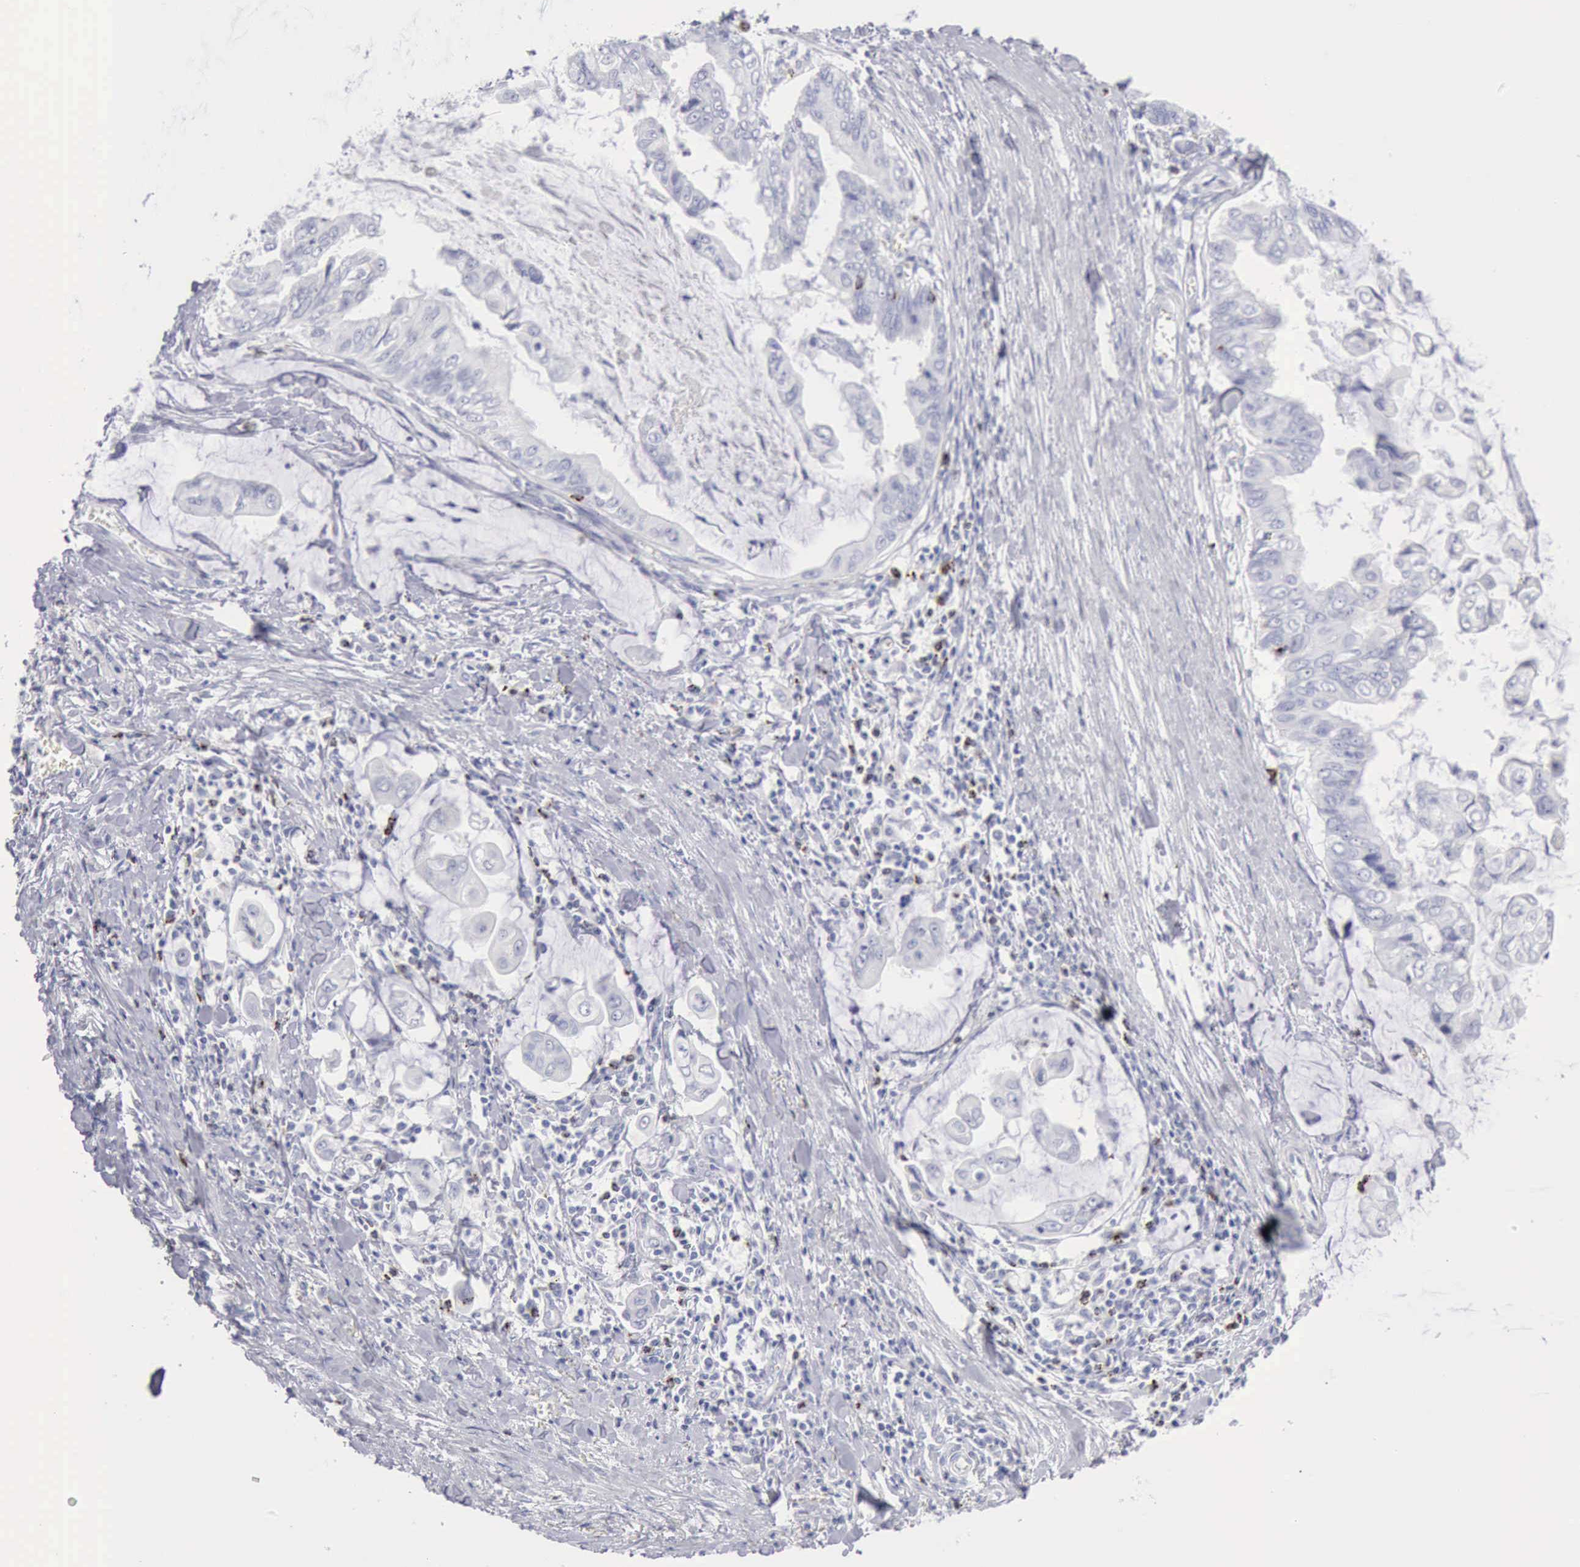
{"staining": {"intensity": "negative", "quantity": "none", "location": "none"}, "tissue": "stomach cancer", "cell_type": "Tumor cells", "image_type": "cancer", "snomed": [{"axis": "morphology", "description": "Adenocarcinoma, NOS"}, {"axis": "topography", "description": "Stomach, upper"}], "caption": "Image shows no protein positivity in tumor cells of adenocarcinoma (stomach) tissue. (Brightfield microscopy of DAB (3,3'-diaminobenzidine) IHC at high magnification).", "gene": "GZMB", "patient": {"sex": "male", "age": 80}}